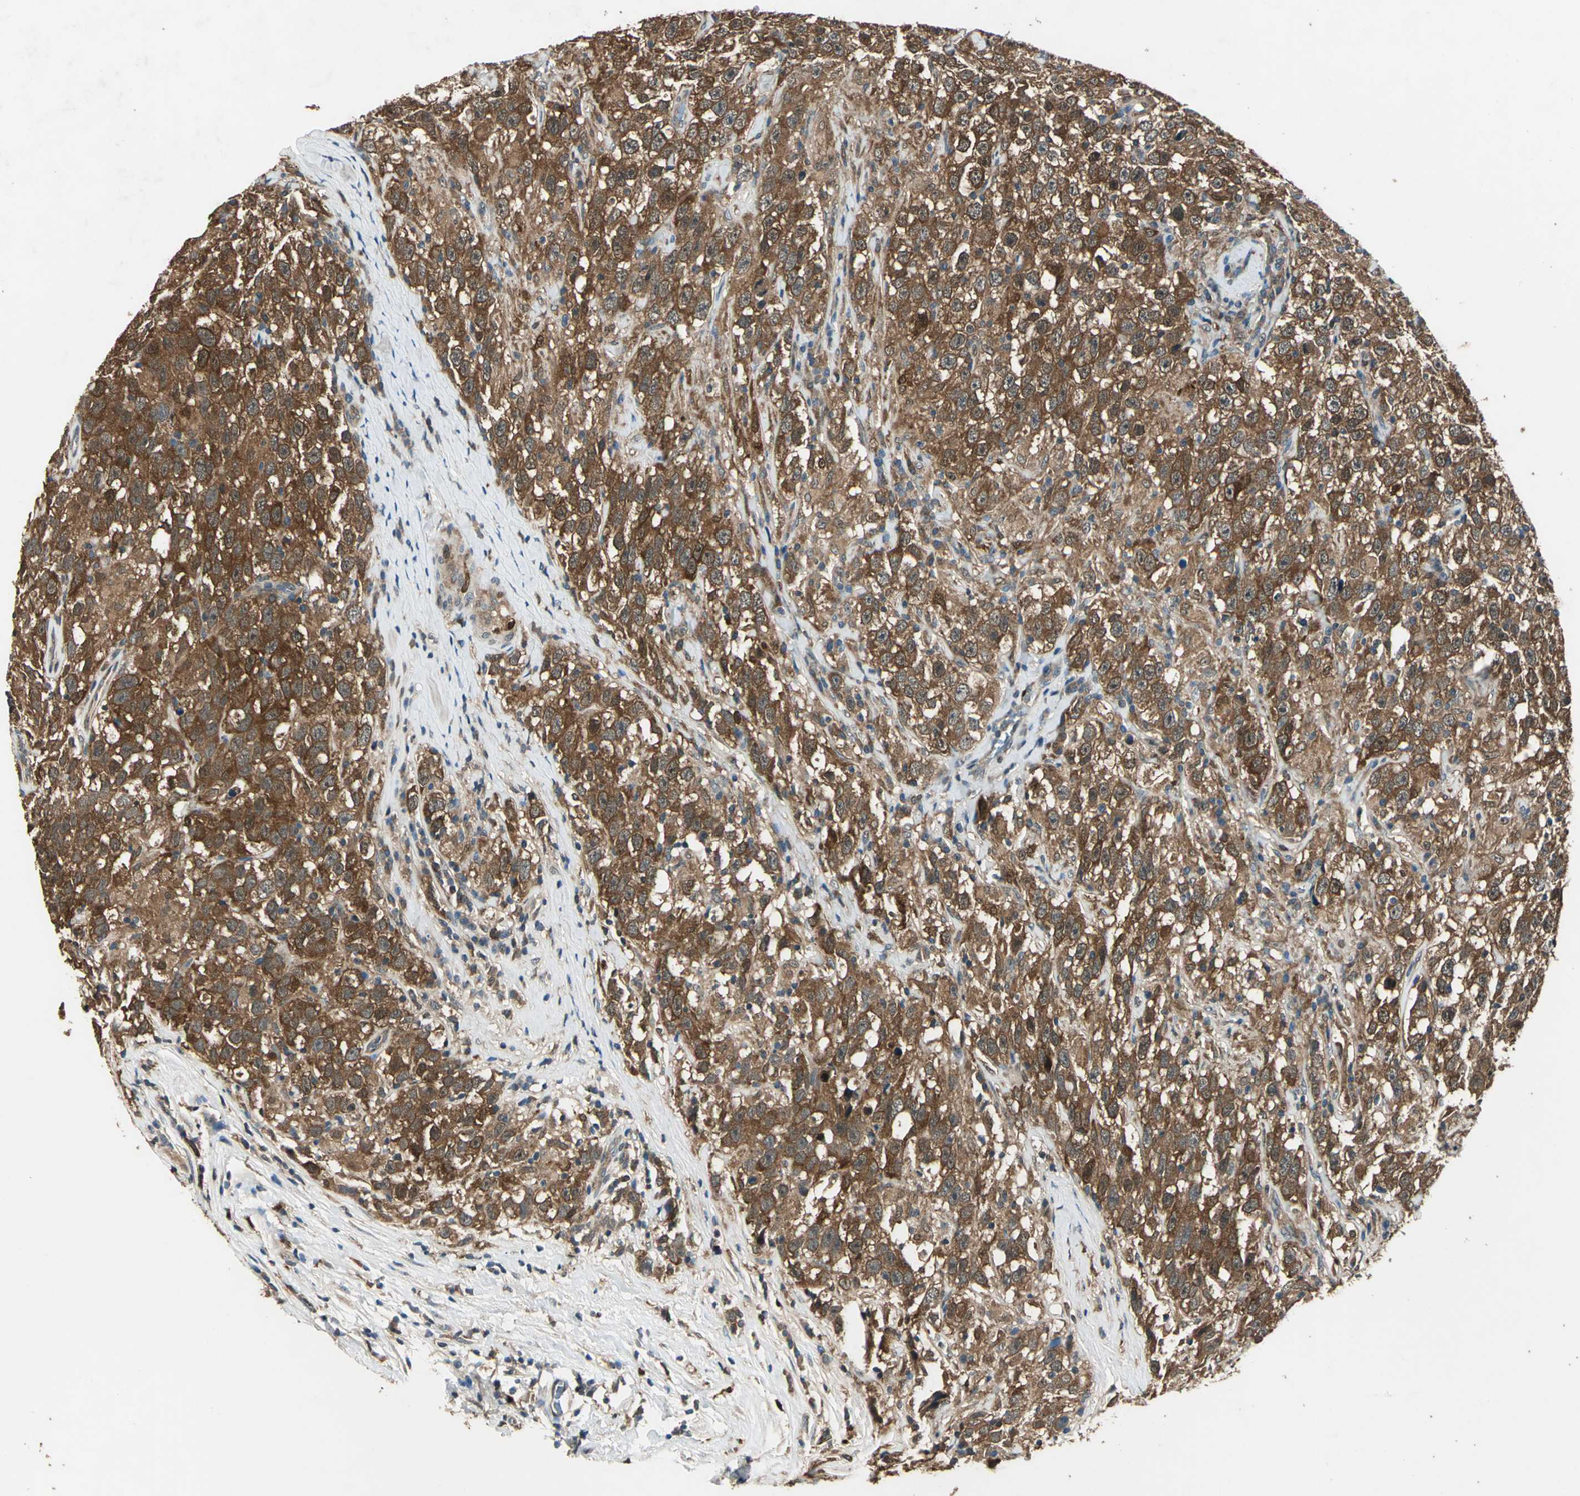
{"staining": {"intensity": "moderate", "quantity": ">75%", "location": "cytoplasmic/membranous"}, "tissue": "testis cancer", "cell_type": "Tumor cells", "image_type": "cancer", "snomed": [{"axis": "morphology", "description": "Seminoma, NOS"}, {"axis": "topography", "description": "Testis"}], "caption": "This micrograph shows immunohistochemistry (IHC) staining of human seminoma (testis), with medium moderate cytoplasmic/membranous positivity in approximately >75% of tumor cells.", "gene": "RRM2B", "patient": {"sex": "male", "age": 41}}